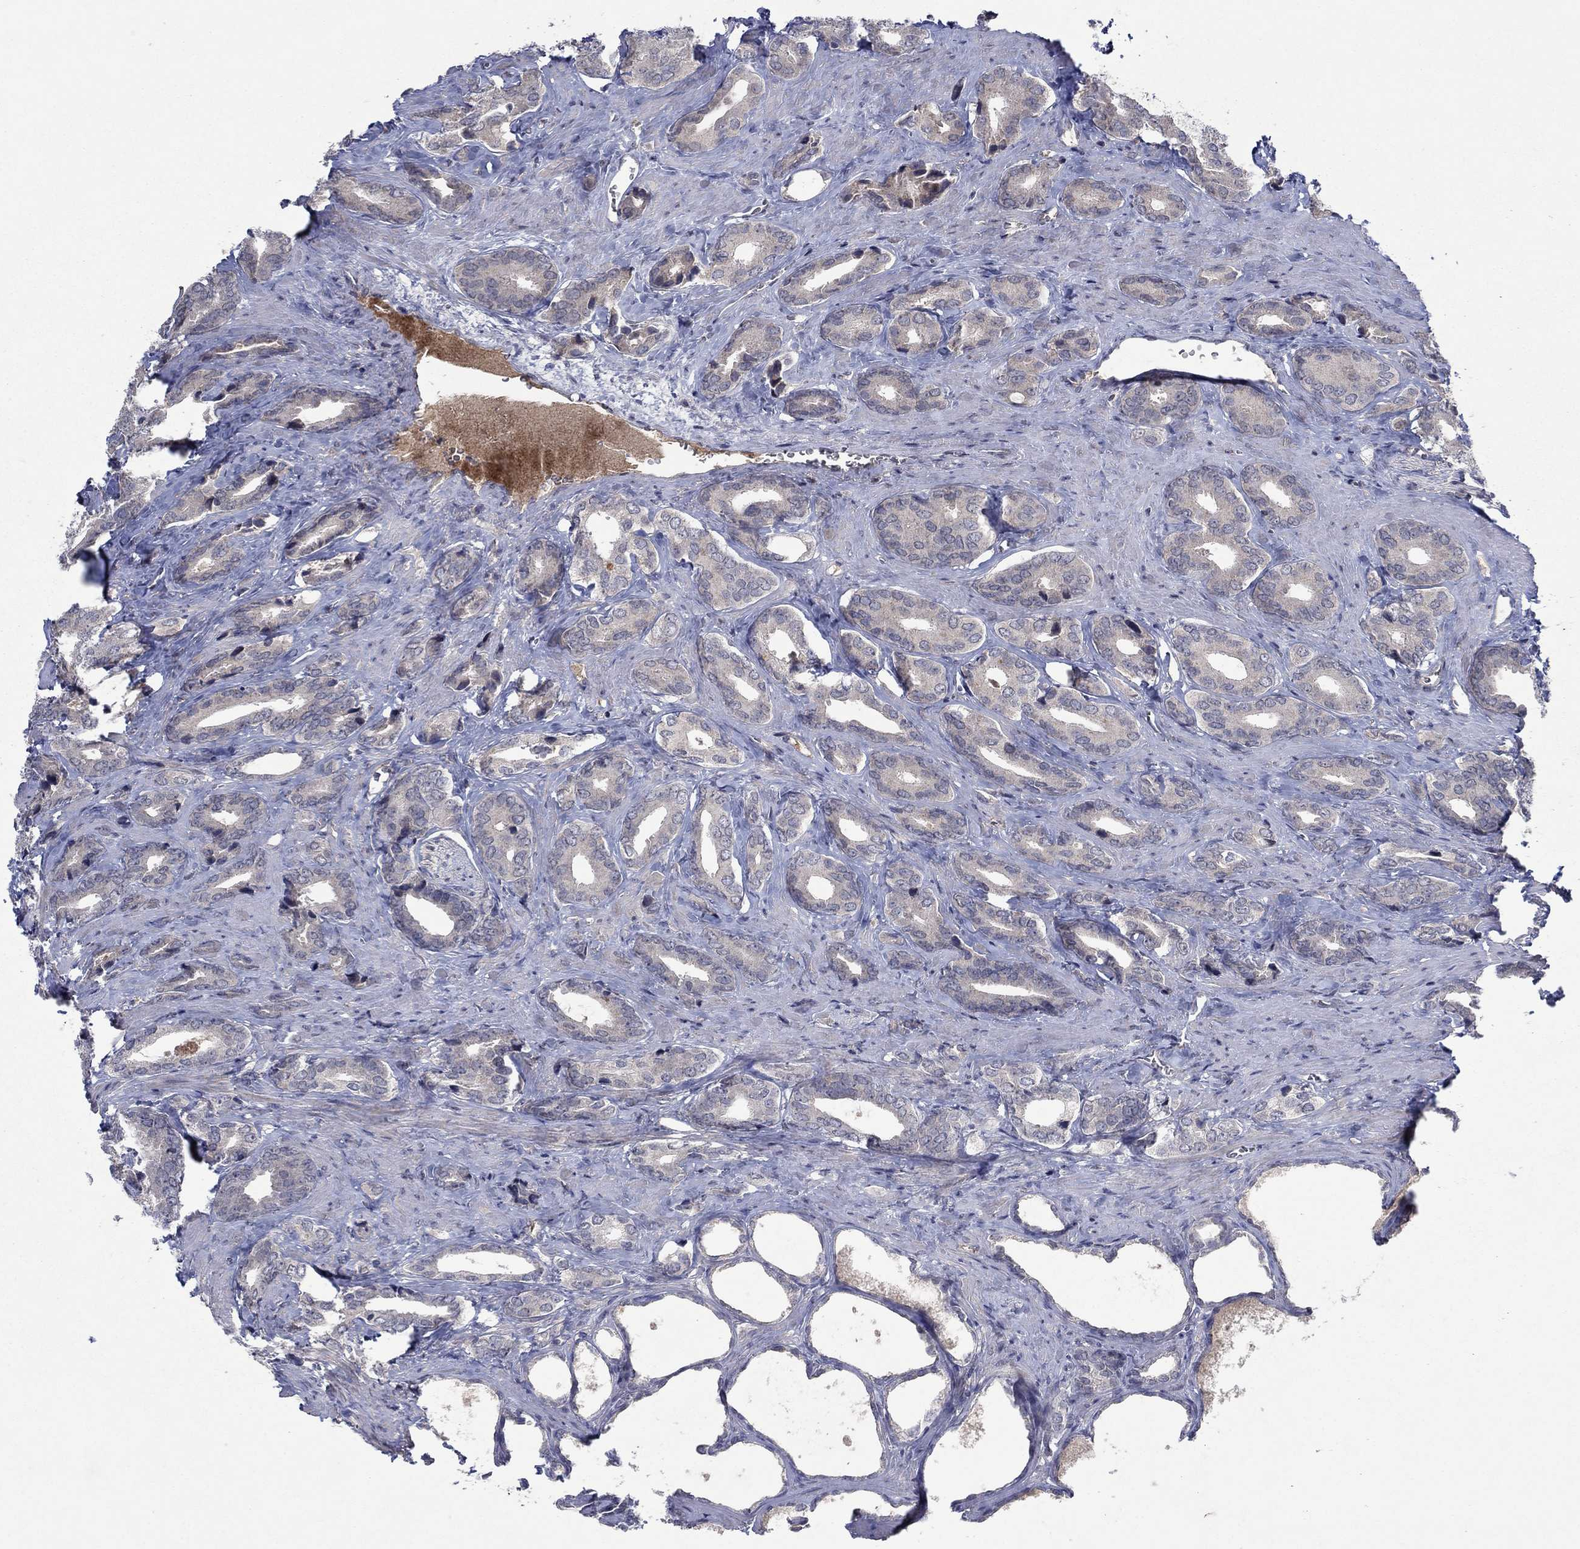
{"staining": {"intensity": "negative", "quantity": "none", "location": "none"}, "tissue": "prostate cancer", "cell_type": "Tumor cells", "image_type": "cancer", "snomed": [{"axis": "morphology", "description": "Adenocarcinoma, NOS"}, {"axis": "topography", "description": "Prostate"}], "caption": "Prostate adenocarcinoma was stained to show a protein in brown. There is no significant expression in tumor cells. (DAB (3,3'-diaminobenzidine) IHC with hematoxylin counter stain).", "gene": "IL4", "patient": {"sex": "male", "age": 66}}